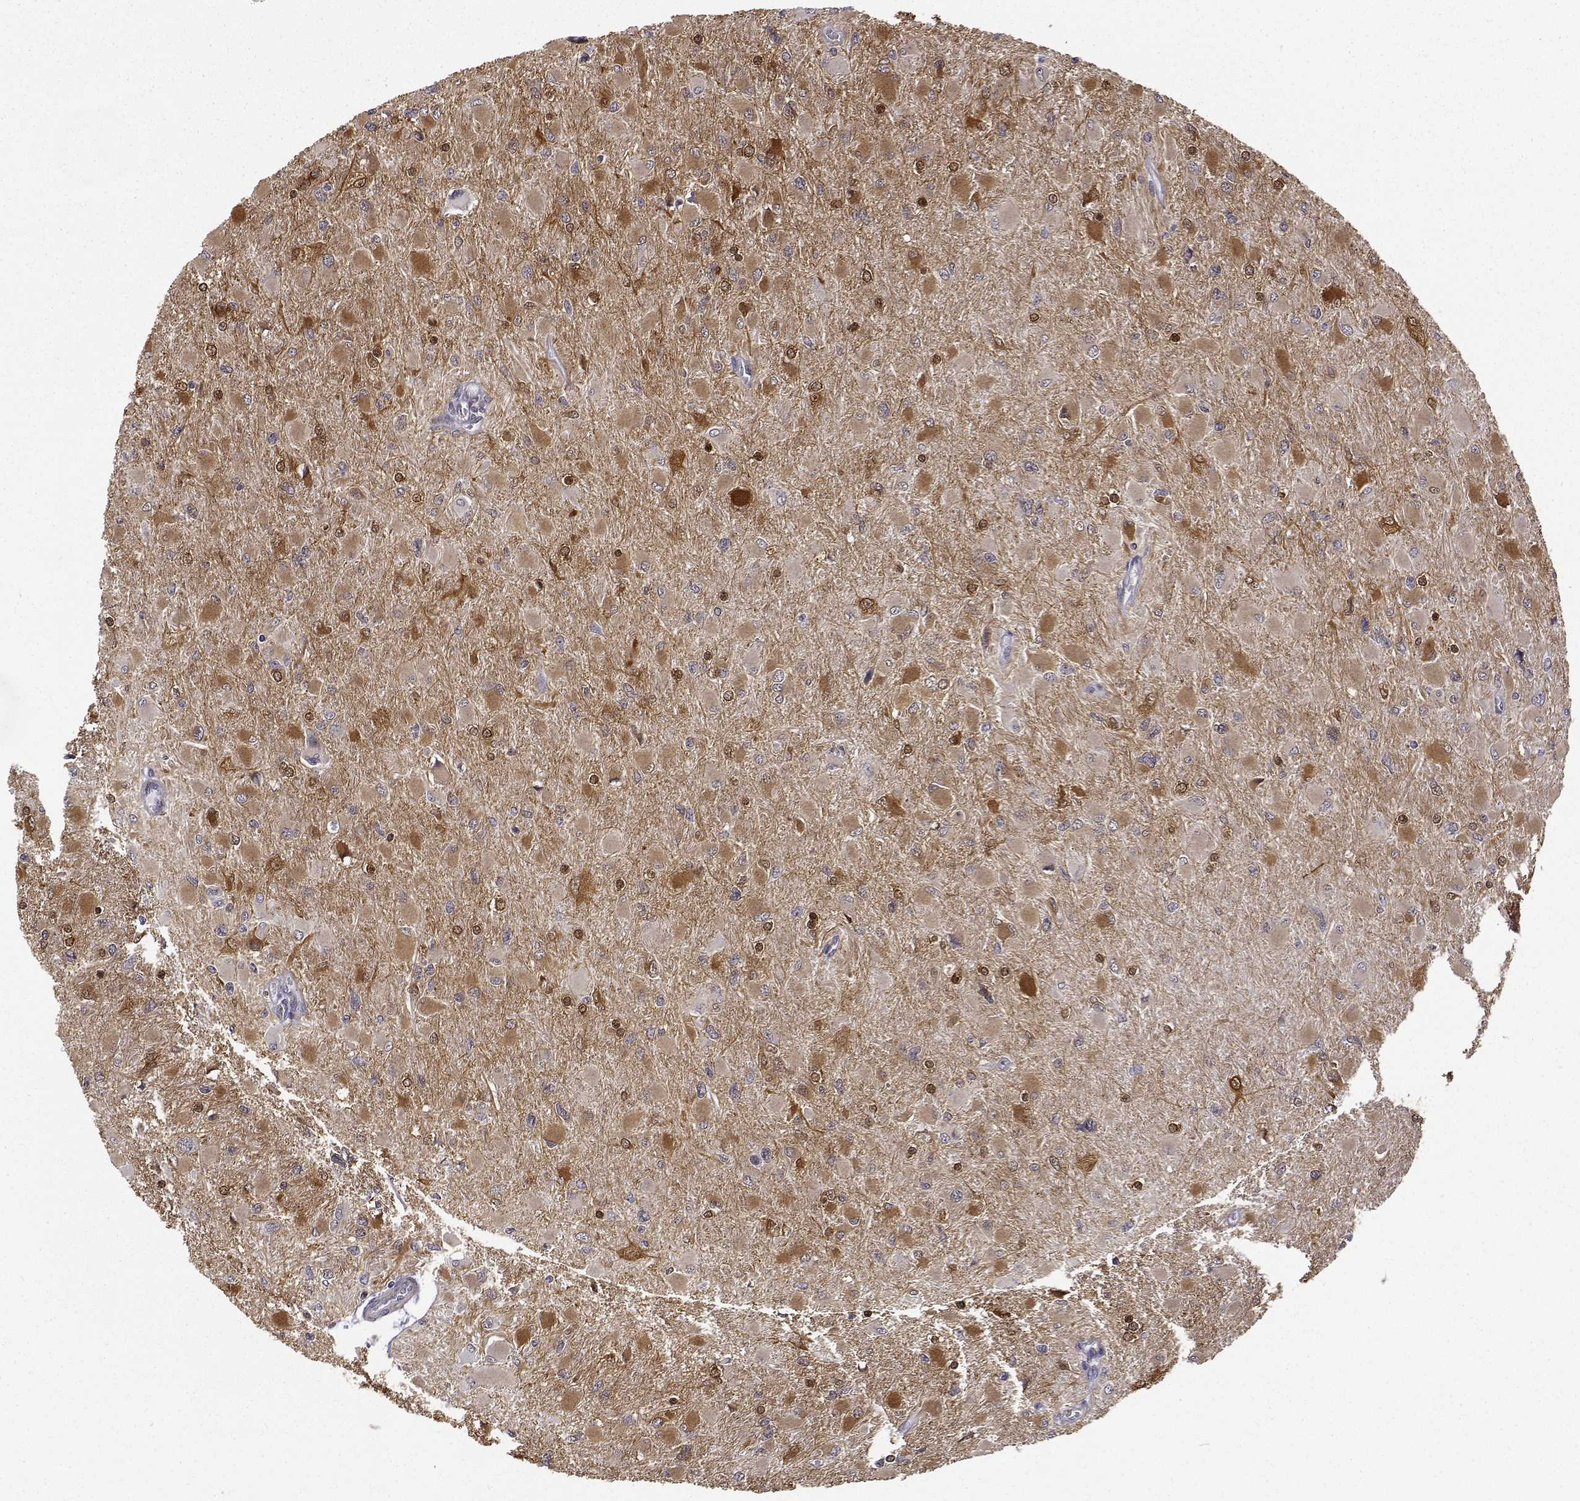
{"staining": {"intensity": "moderate", "quantity": ">75%", "location": "cytoplasmic/membranous"}, "tissue": "glioma", "cell_type": "Tumor cells", "image_type": "cancer", "snomed": [{"axis": "morphology", "description": "Glioma, malignant, High grade"}, {"axis": "topography", "description": "Cerebral cortex"}], "caption": "The histopathology image displays a brown stain indicating the presence of a protein in the cytoplasmic/membranous of tumor cells in malignant glioma (high-grade). The staining is performed using DAB (3,3'-diaminobenzidine) brown chromogen to label protein expression. The nuclei are counter-stained blue using hematoxylin.", "gene": "PHGDH", "patient": {"sex": "female", "age": 36}}